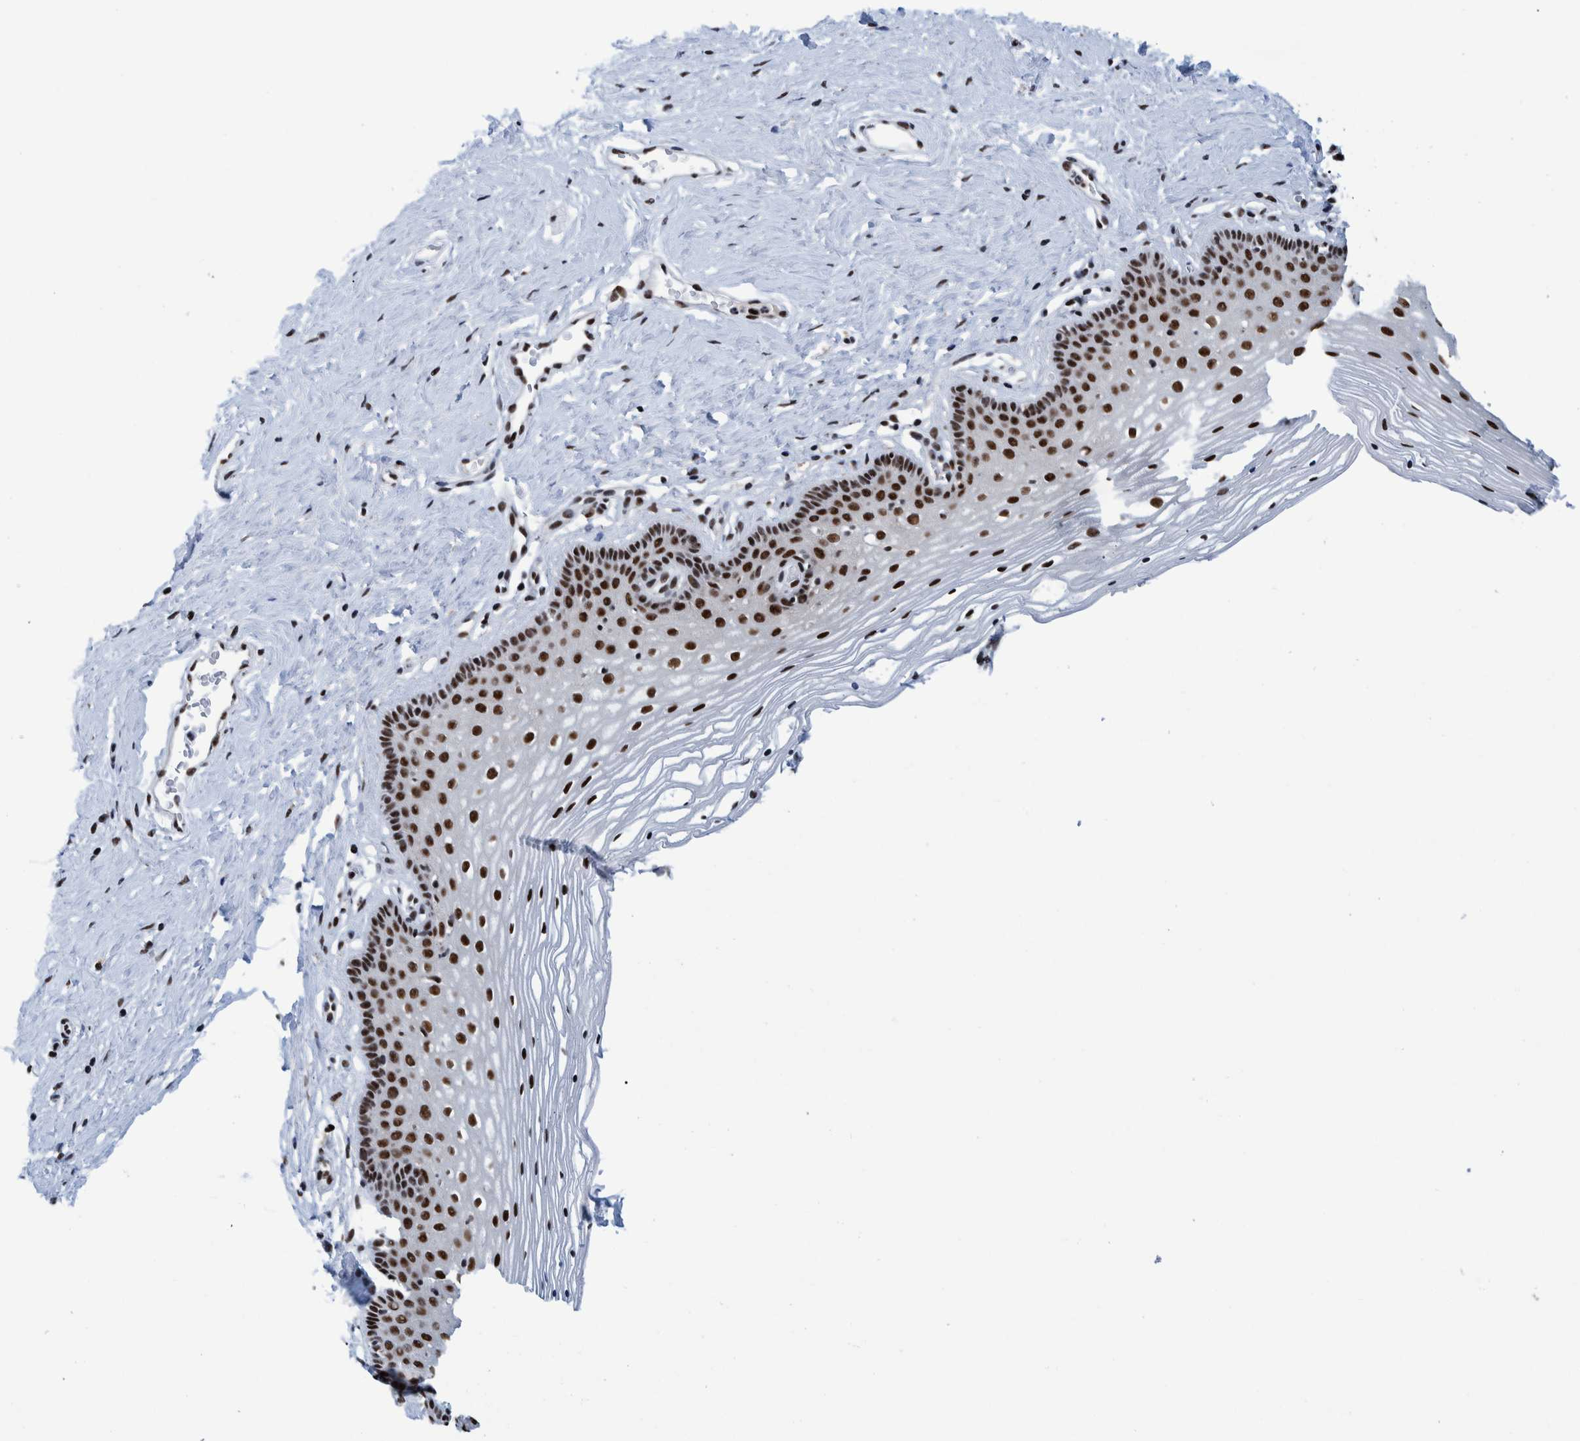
{"staining": {"intensity": "strong", "quantity": ">75%", "location": "nuclear"}, "tissue": "vagina", "cell_type": "Squamous epithelial cells", "image_type": "normal", "snomed": [{"axis": "morphology", "description": "Normal tissue, NOS"}, {"axis": "topography", "description": "Vagina"}], "caption": "The micrograph demonstrates immunohistochemical staining of benign vagina. There is strong nuclear staining is identified in about >75% of squamous epithelial cells. (IHC, brightfield microscopy, high magnification).", "gene": "EFTUD2", "patient": {"sex": "female", "age": 32}}